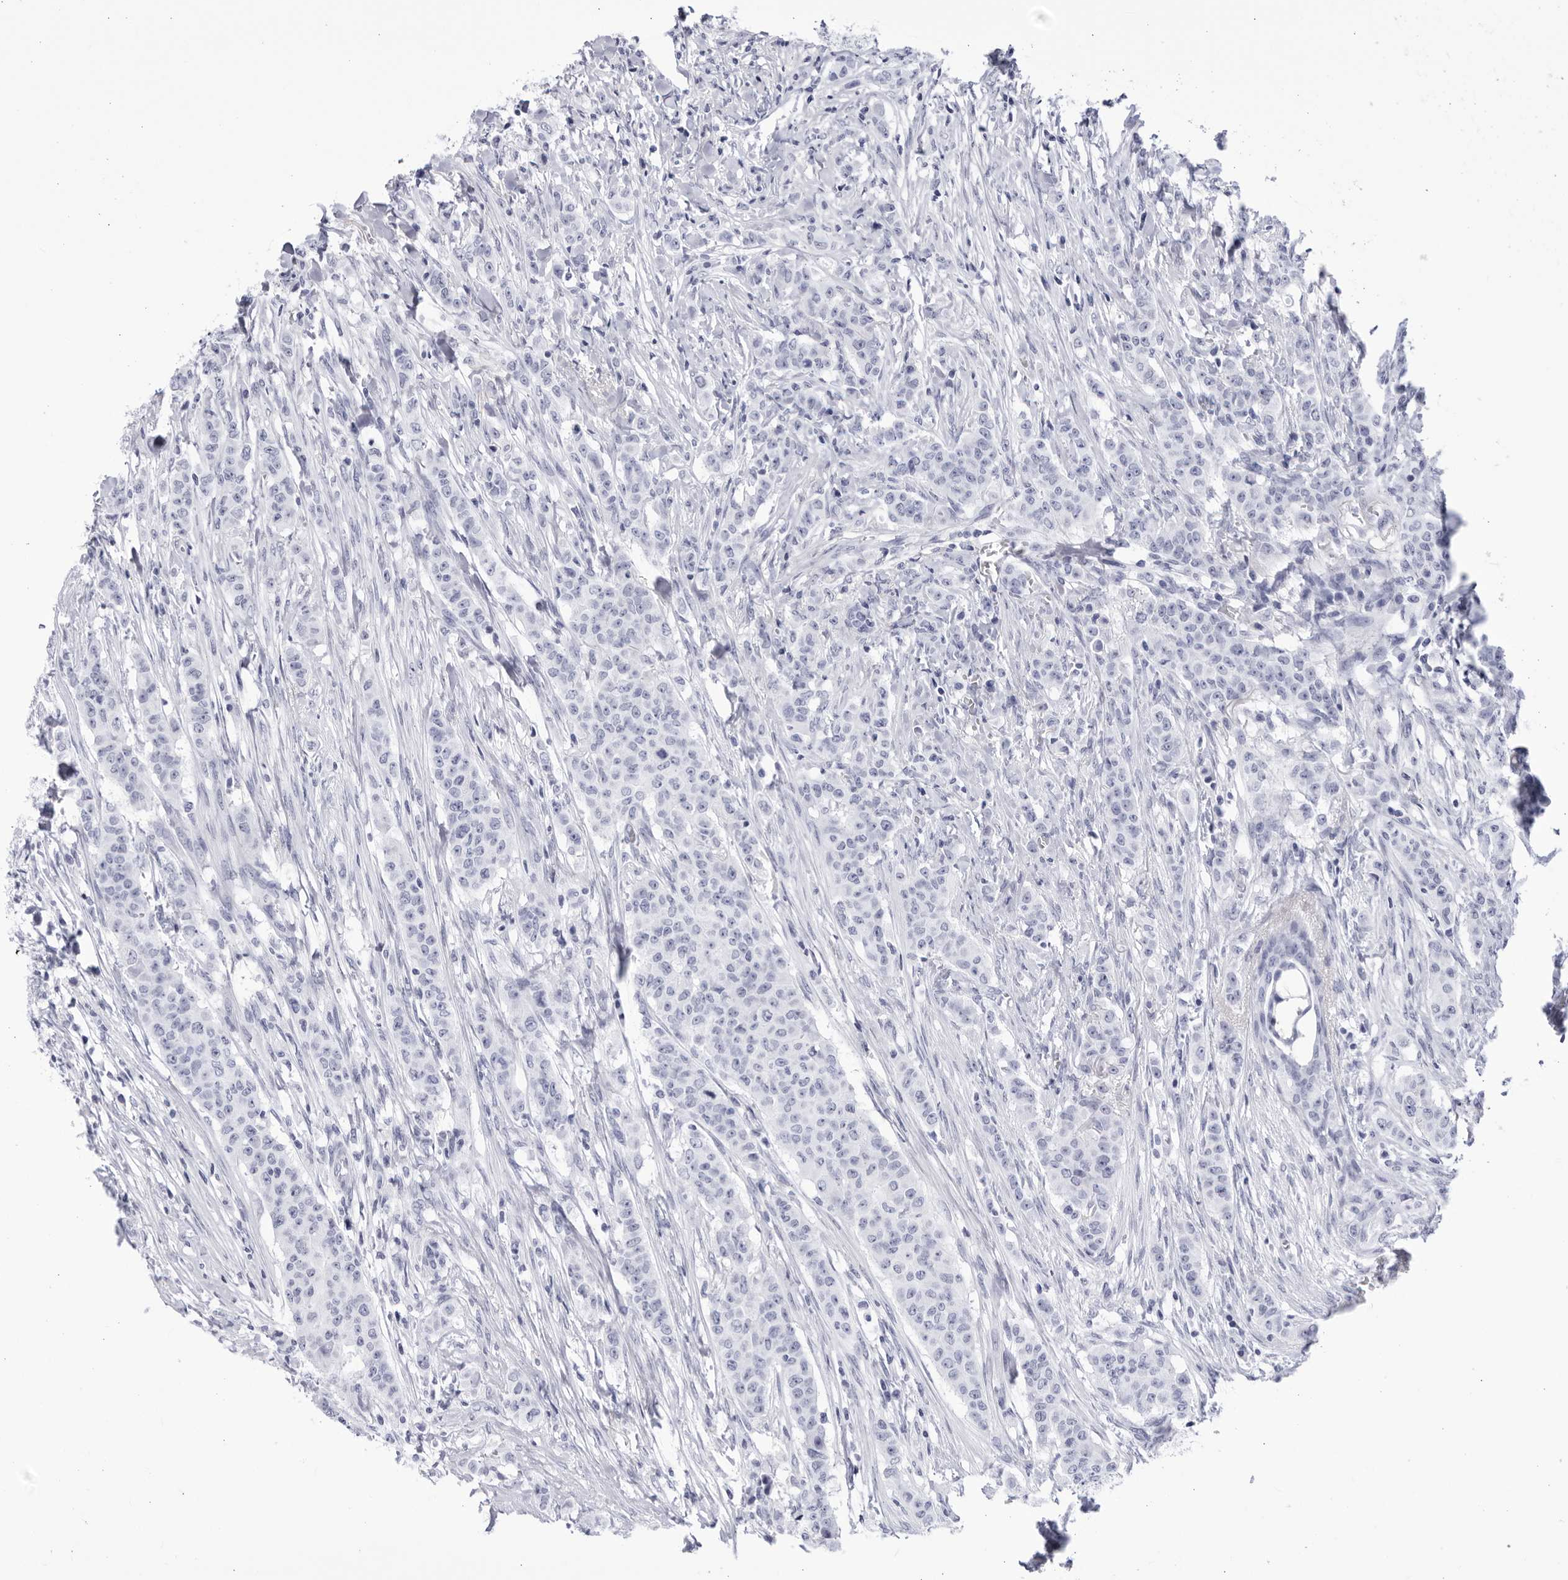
{"staining": {"intensity": "negative", "quantity": "none", "location": "none"}, "tissue": "breast cancer", "cell_type": "Tumor cells", "image_type": "cancer", "snomed": [{"axis": "morphology", "description": "Duct carcinoma"}, {"axis": "topography", "description": "Breast"}], "caption": "Immunohistochemistry (IHC) of breast cancer exhibits no staining in tumor cells.", "gene": "CCDC181", "patient": {"sex": "female", "age": 40}}